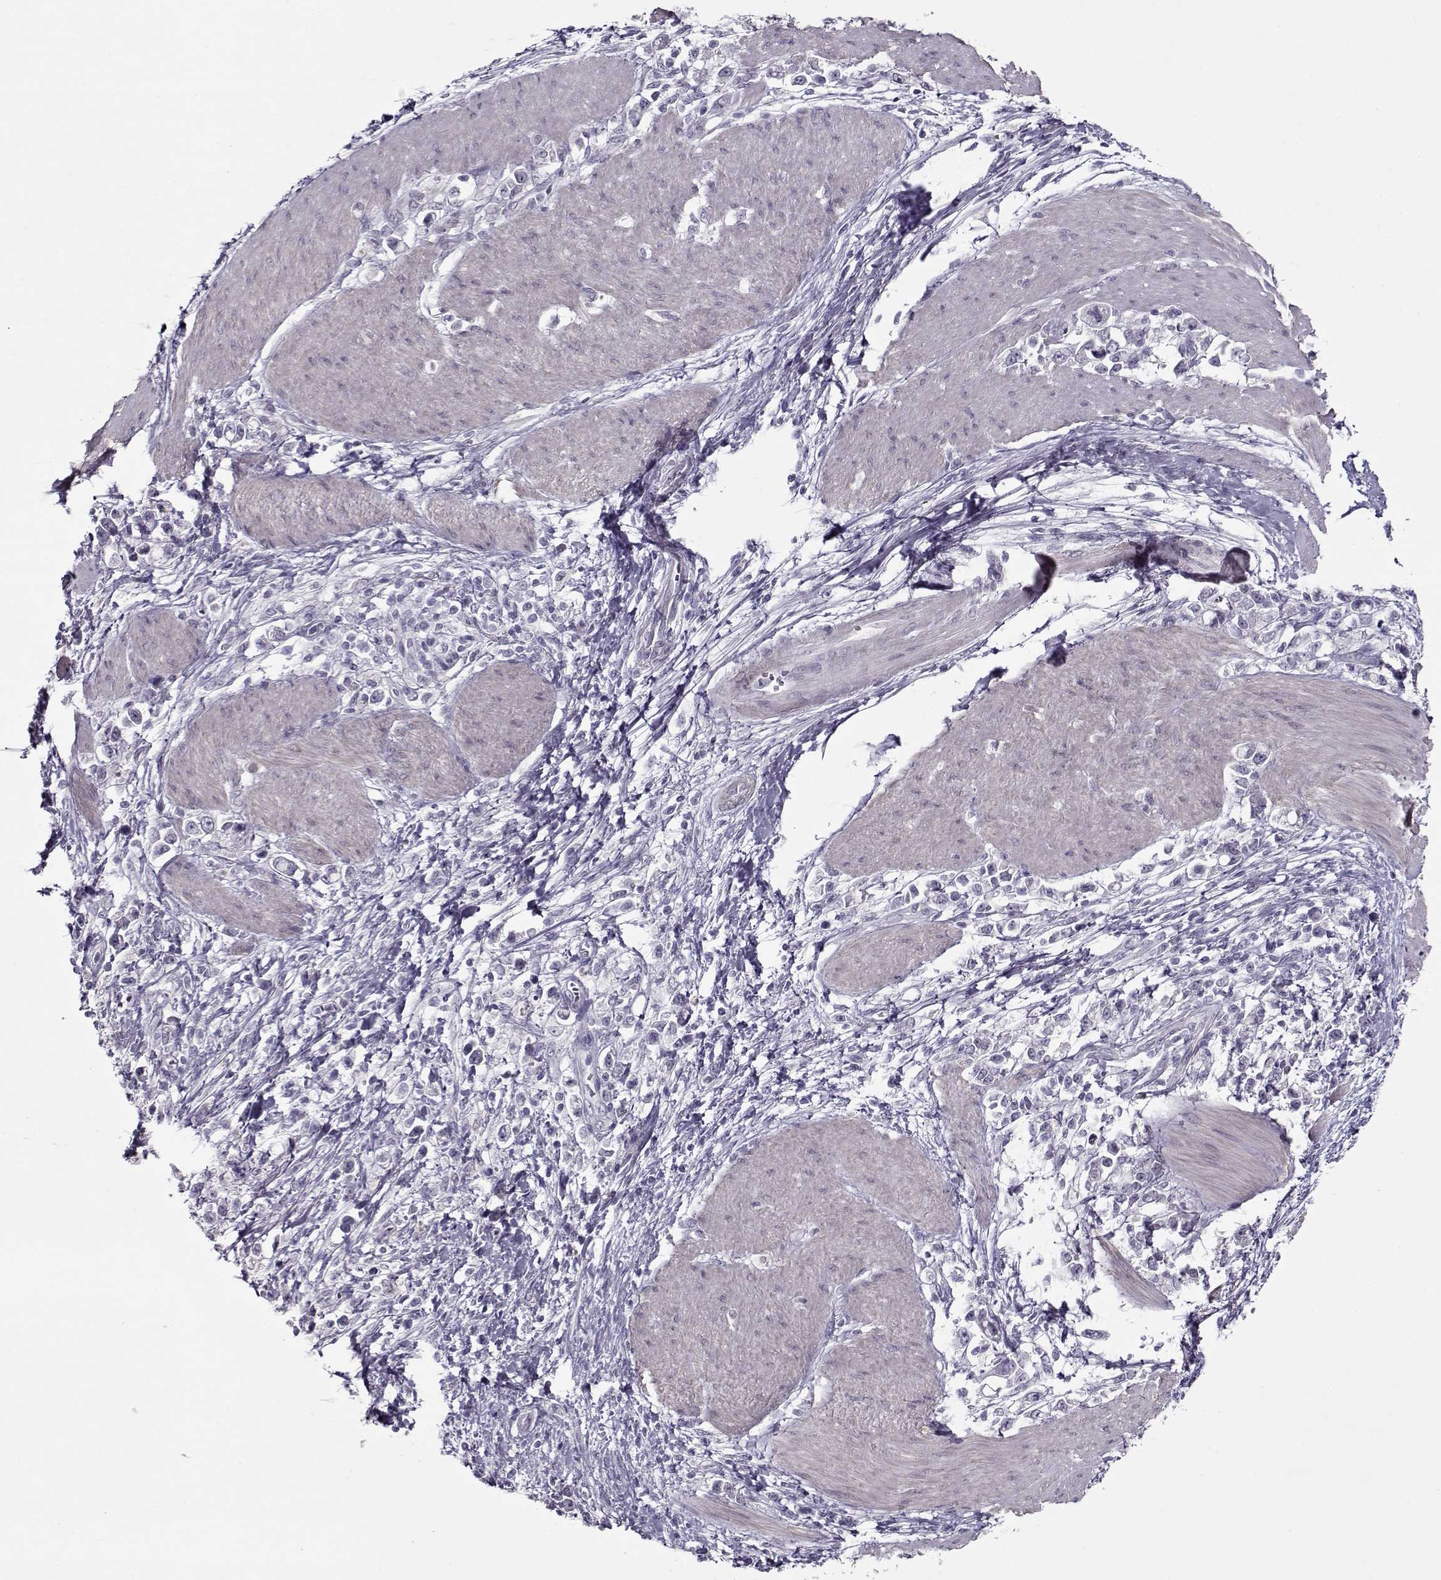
{"staining": {"intensity": "negative", "quantity": "none", "location": "none"}, "tissue": "stomach cancer", "cell_type": "Tumor cells", "image_type": "cancer", "snomed": [{"axis": "morphology", "description": "Adenocarcinoma, NOS"}, {"axis": "topography", "description": "Stomach"}], "caption": "A micrograph of human stomach cancer is negative for staining in tumor cells.", "gene": "CIBAR1", "patient": {"sex": "male", "age": 63}}